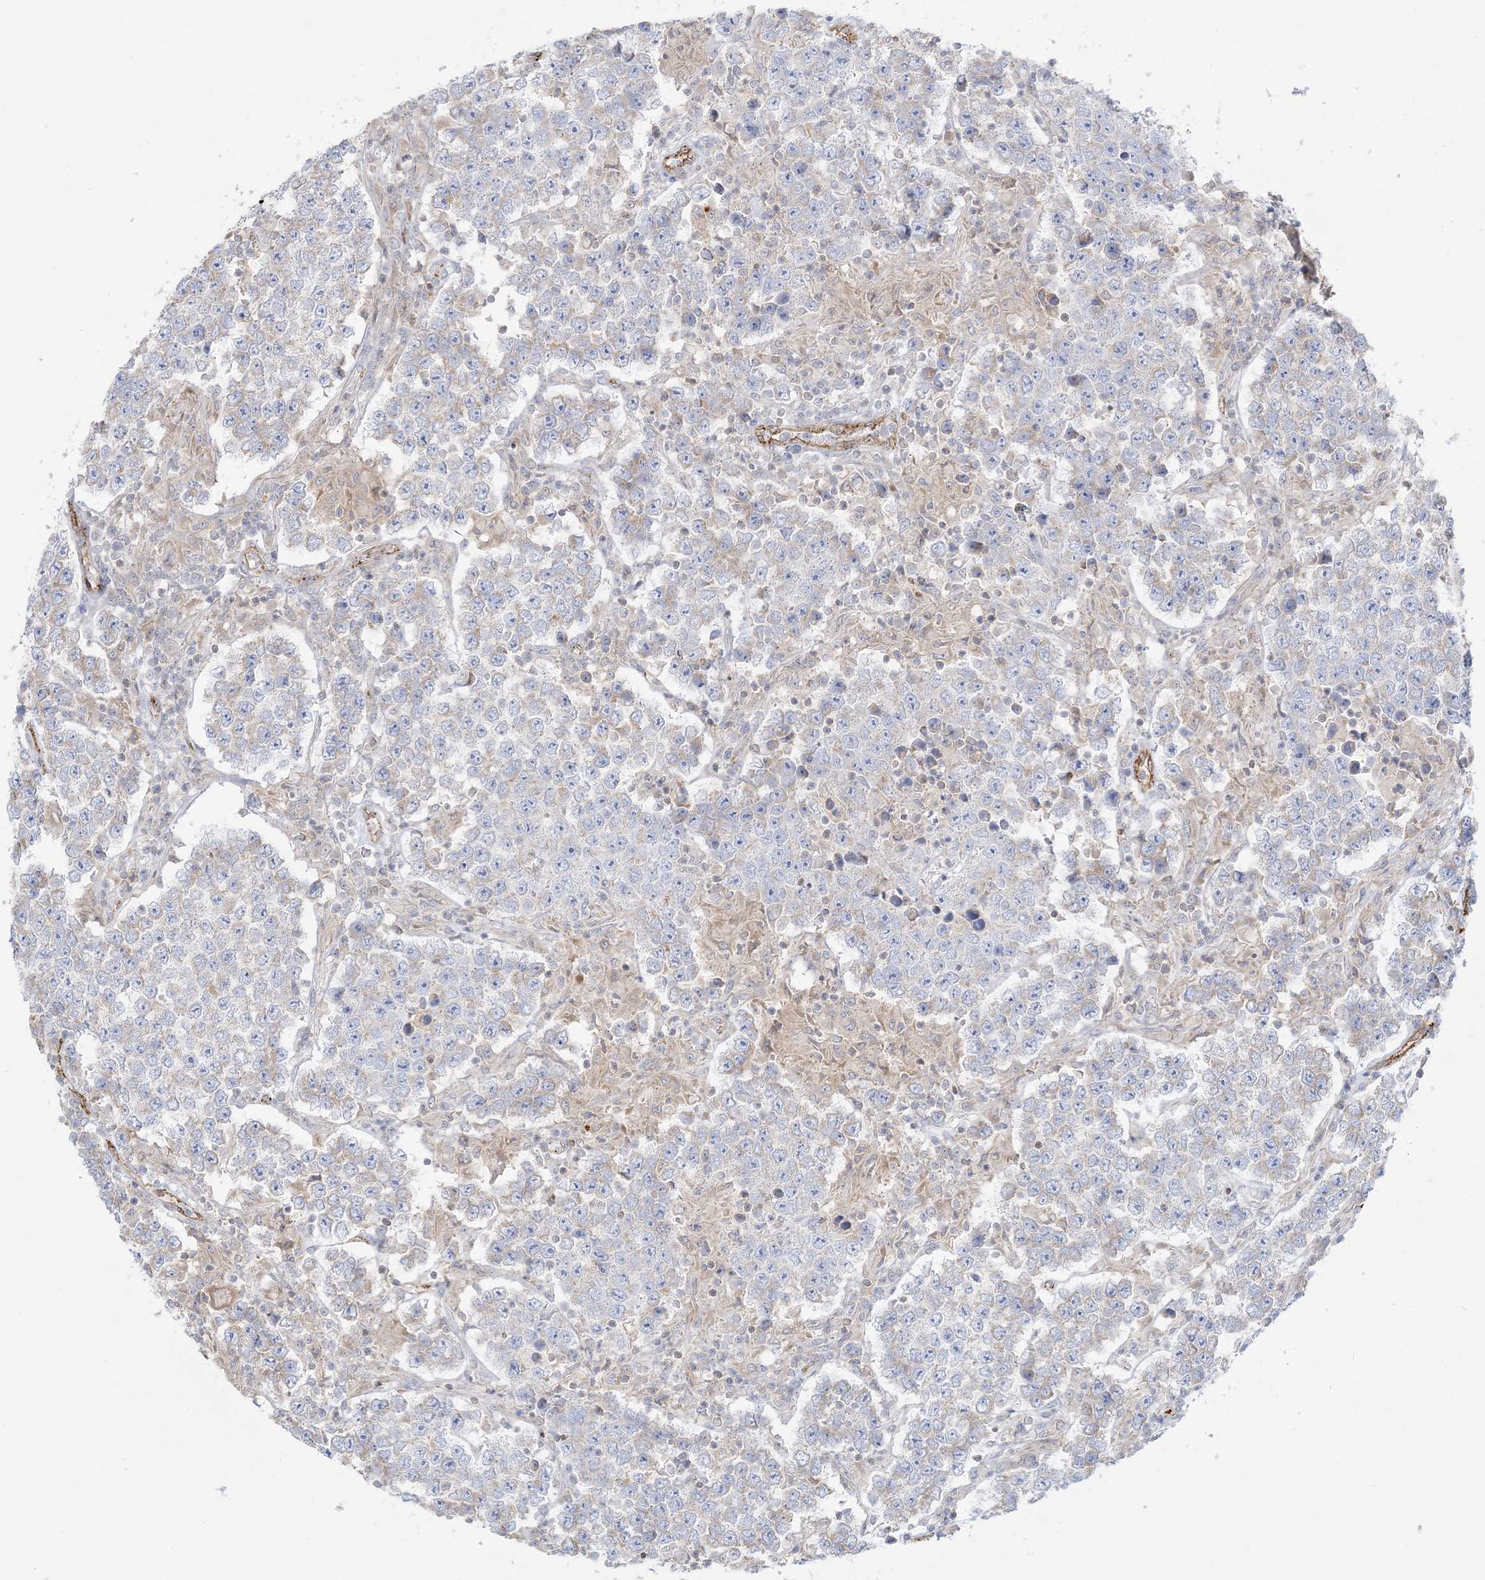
{"staining": {"intensity": "negative", "quantity": "none", "location": "none"}, "tissue": "testis cancer", "cell_type": "Tumor cells", "image_type": "cancer", "snomed": [{"axis": "morphology", "description": "Normal tissue, NOS"}, {"axis": "morphology", "description": "Urothelial carcinoma, High grade"}, {"axis": "morphology", "description": "Seminoma, NOS"}, {"axis": "morphology", "description": "Carcinoma, Embryonal, NOS"}, {"axis": "topography", "description": "Urinary bladder"}, {"axis": "topography", "description": "Testis"}], "caption": "This is a photomicrograph of IHC staining of testis high-grade urothelial carcinoma, which shows no positivity in tumor cells. The staining is performed using DAB brown chromogen with nuclei counter-stained in using hematoxylin.", "gene": "INPP1", "patient": {"sex": "male", "age": 41}}